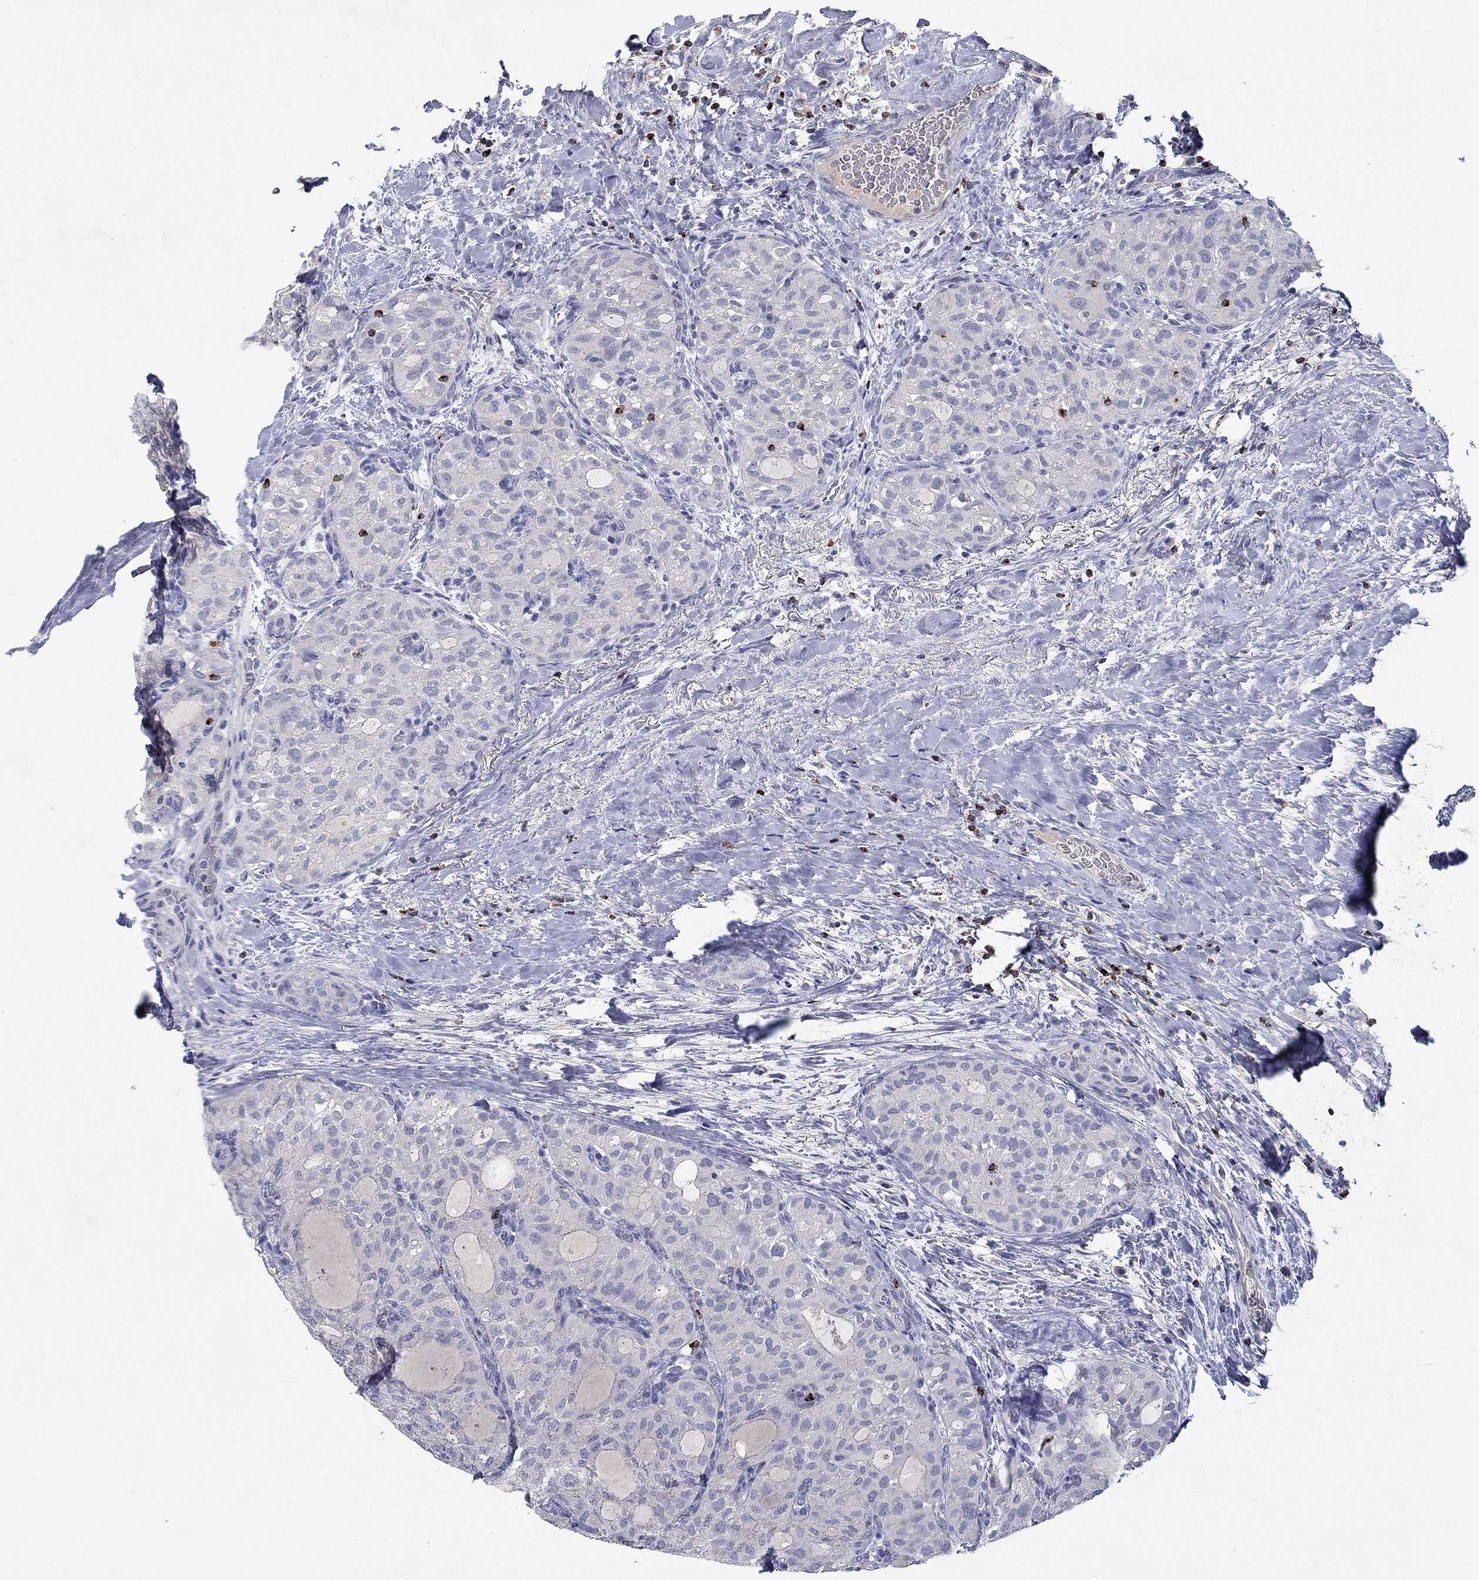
{"staining": {"intensity": "negative", "quantity": "none", "location": "none"}, "tissue": "thyroid cancer", "cell_type": "Tumor cells", "image_type": "cancer", "snomed": [{"axis": "morphology", "description": "Follicular adenoma carcinoma, NOS"}, {"axis": "topography", "description": "Thyroid gland"}], "caption": "Immunohistochemistry (IHC) photomicrograph of neoplastic tissue: human thyroid follicular adenoma carcinoma stained with DAB (3,3'-diaminobenzidine) displays no significant protein positivity in tumor cells.", "gene": "GZMA", "patient": {"sex": "male", "age": 75}}